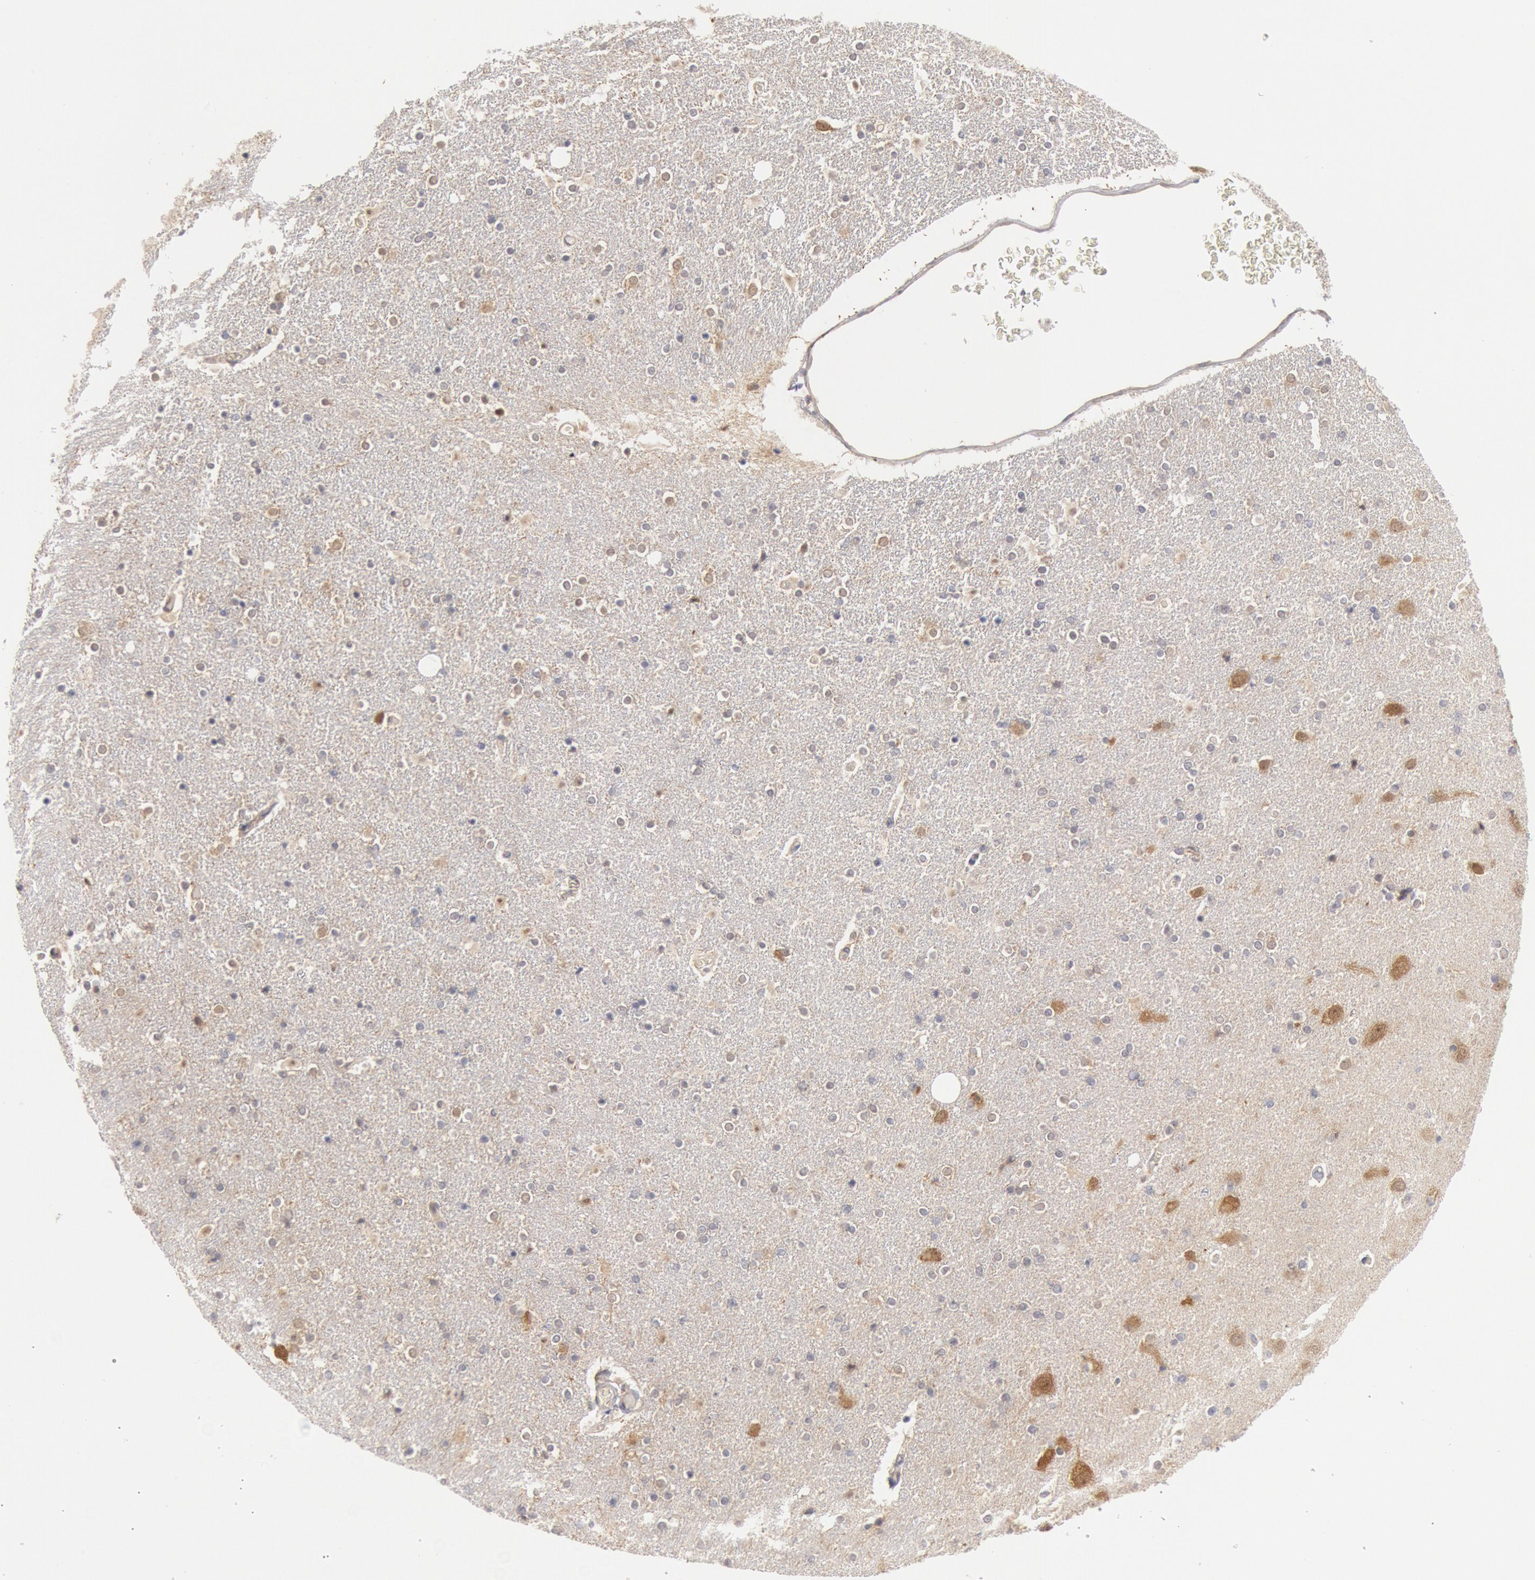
{"staining": {"intensity": "weak", "quantity": "<25%", "location": "cytoplasmic/membranous"}, "tissue": "caudate", "cell_type": "Glial cells", "image_type": "normal", "snomed": [{"axis": "morphology", "description": "Normal tissue, NOS"}, {"axis": "topography", "description": "Lateral ventricle wall"}], "caption": "DAB (3,3'-diaminobenzidine) immunohistochemical staining of benign caudate demonstrates no significant staining in glial cells.", "gene": "DNAJA1", "patient": {"sex": "female", "age": 54}}